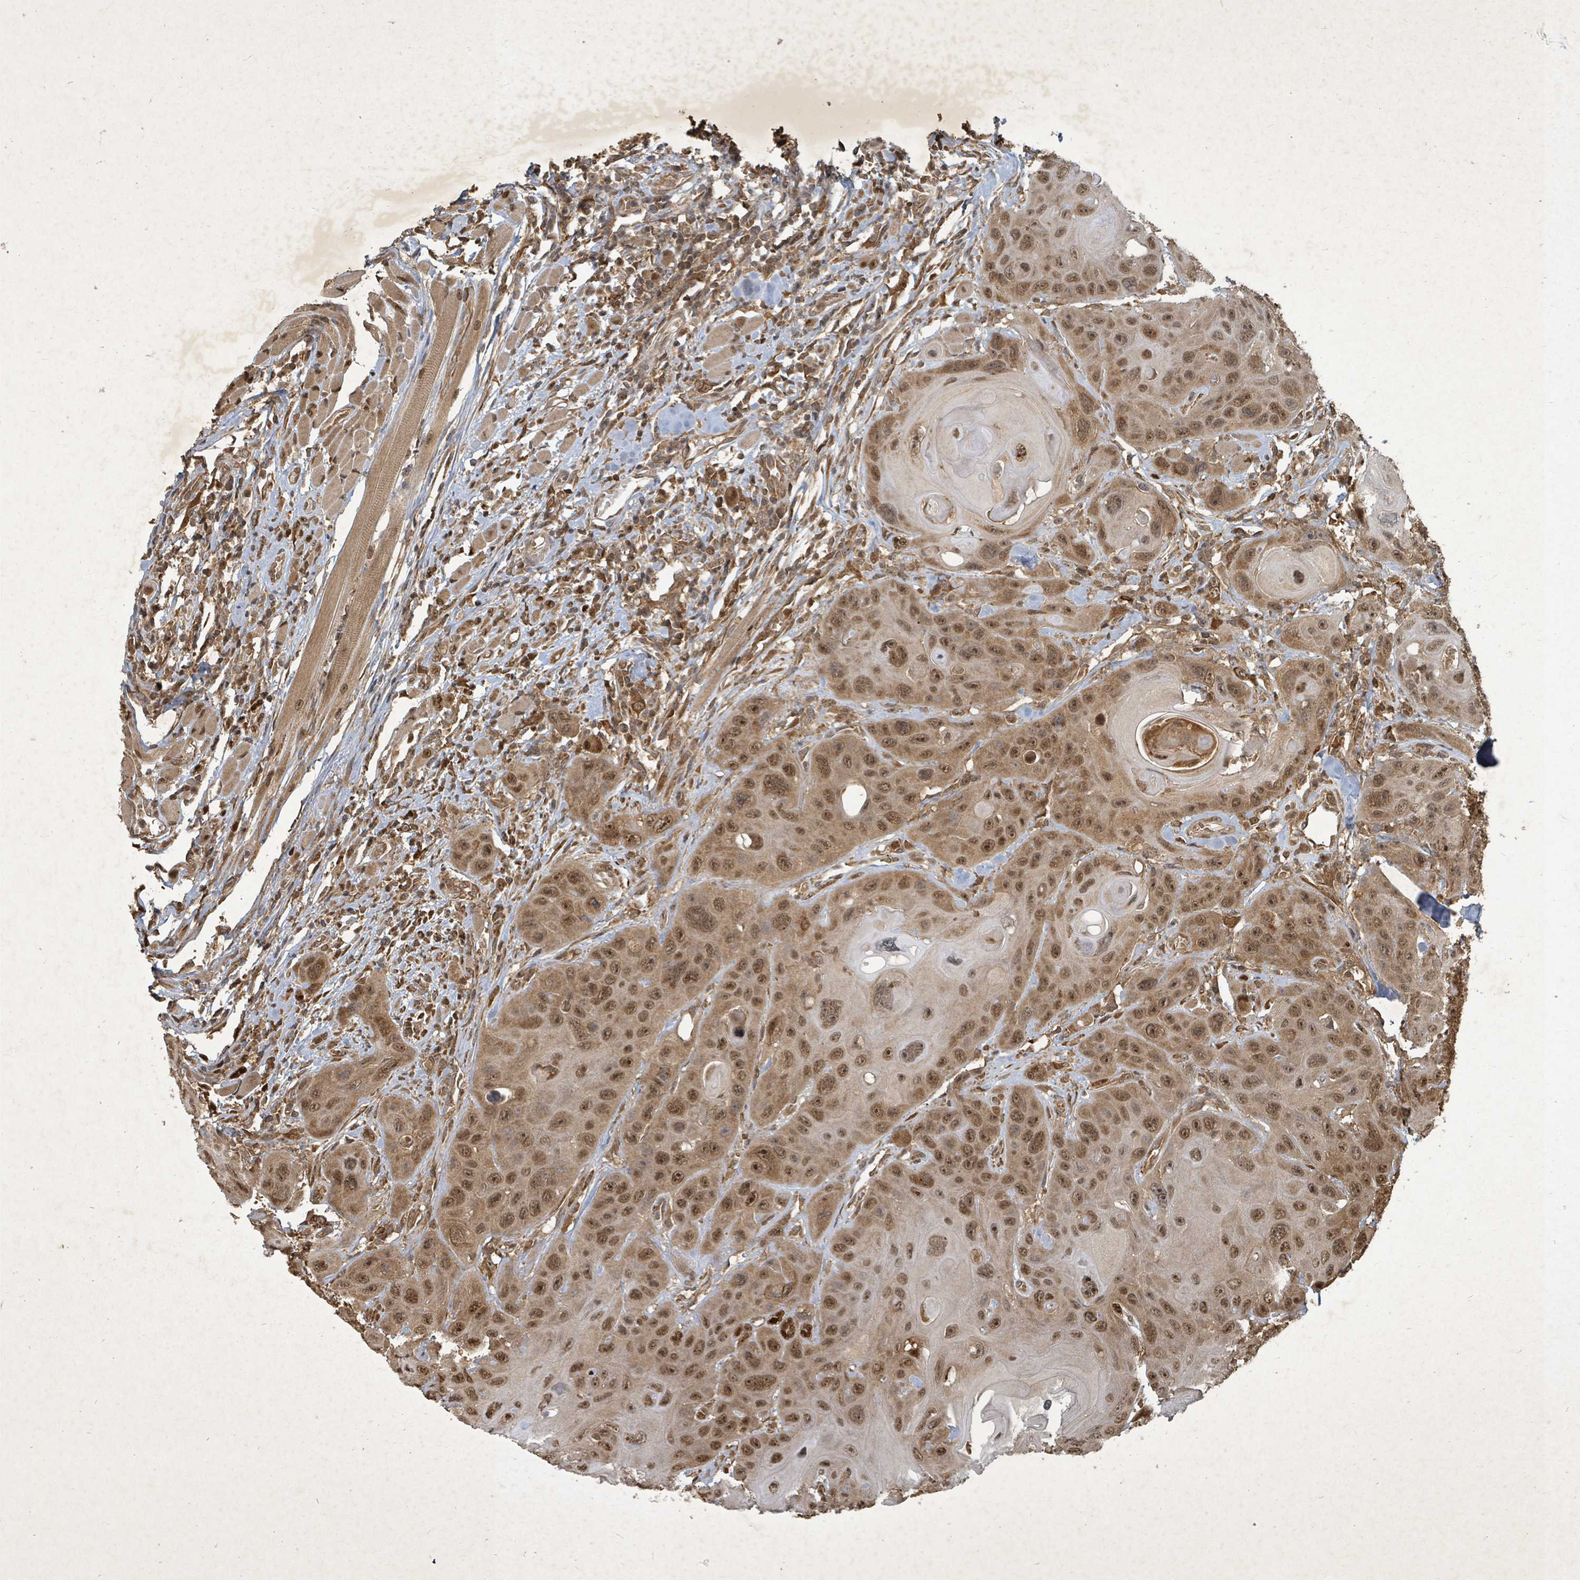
{"staining": {"intensity": "moderate", "quantity": ">75%", "location": "cytoplasmic/membranous,nuclear"}, "tissue": "head and neck cancer", "cell_type": "Tumor cells", "image_type": "cancer", "snomed": [{"axis": "morphology", "description": "Squamous cell carcinoma, NOS"}, {"axis": "topography", "description": "Head-Neck"}], "caption": "IHC image of neoplastic tissue: human squamous cell carcinoma (head and neck) stained using IHC exhibits medium levels of moderate protein expression localized specifically in the cytoplasmic/membranous and nuclear of tumor cells, appearing as a cytoplasmic/membranous and nuclear brown color.", "gene": "KDM4E", "patient": {"sex": "female", "age": 59}}